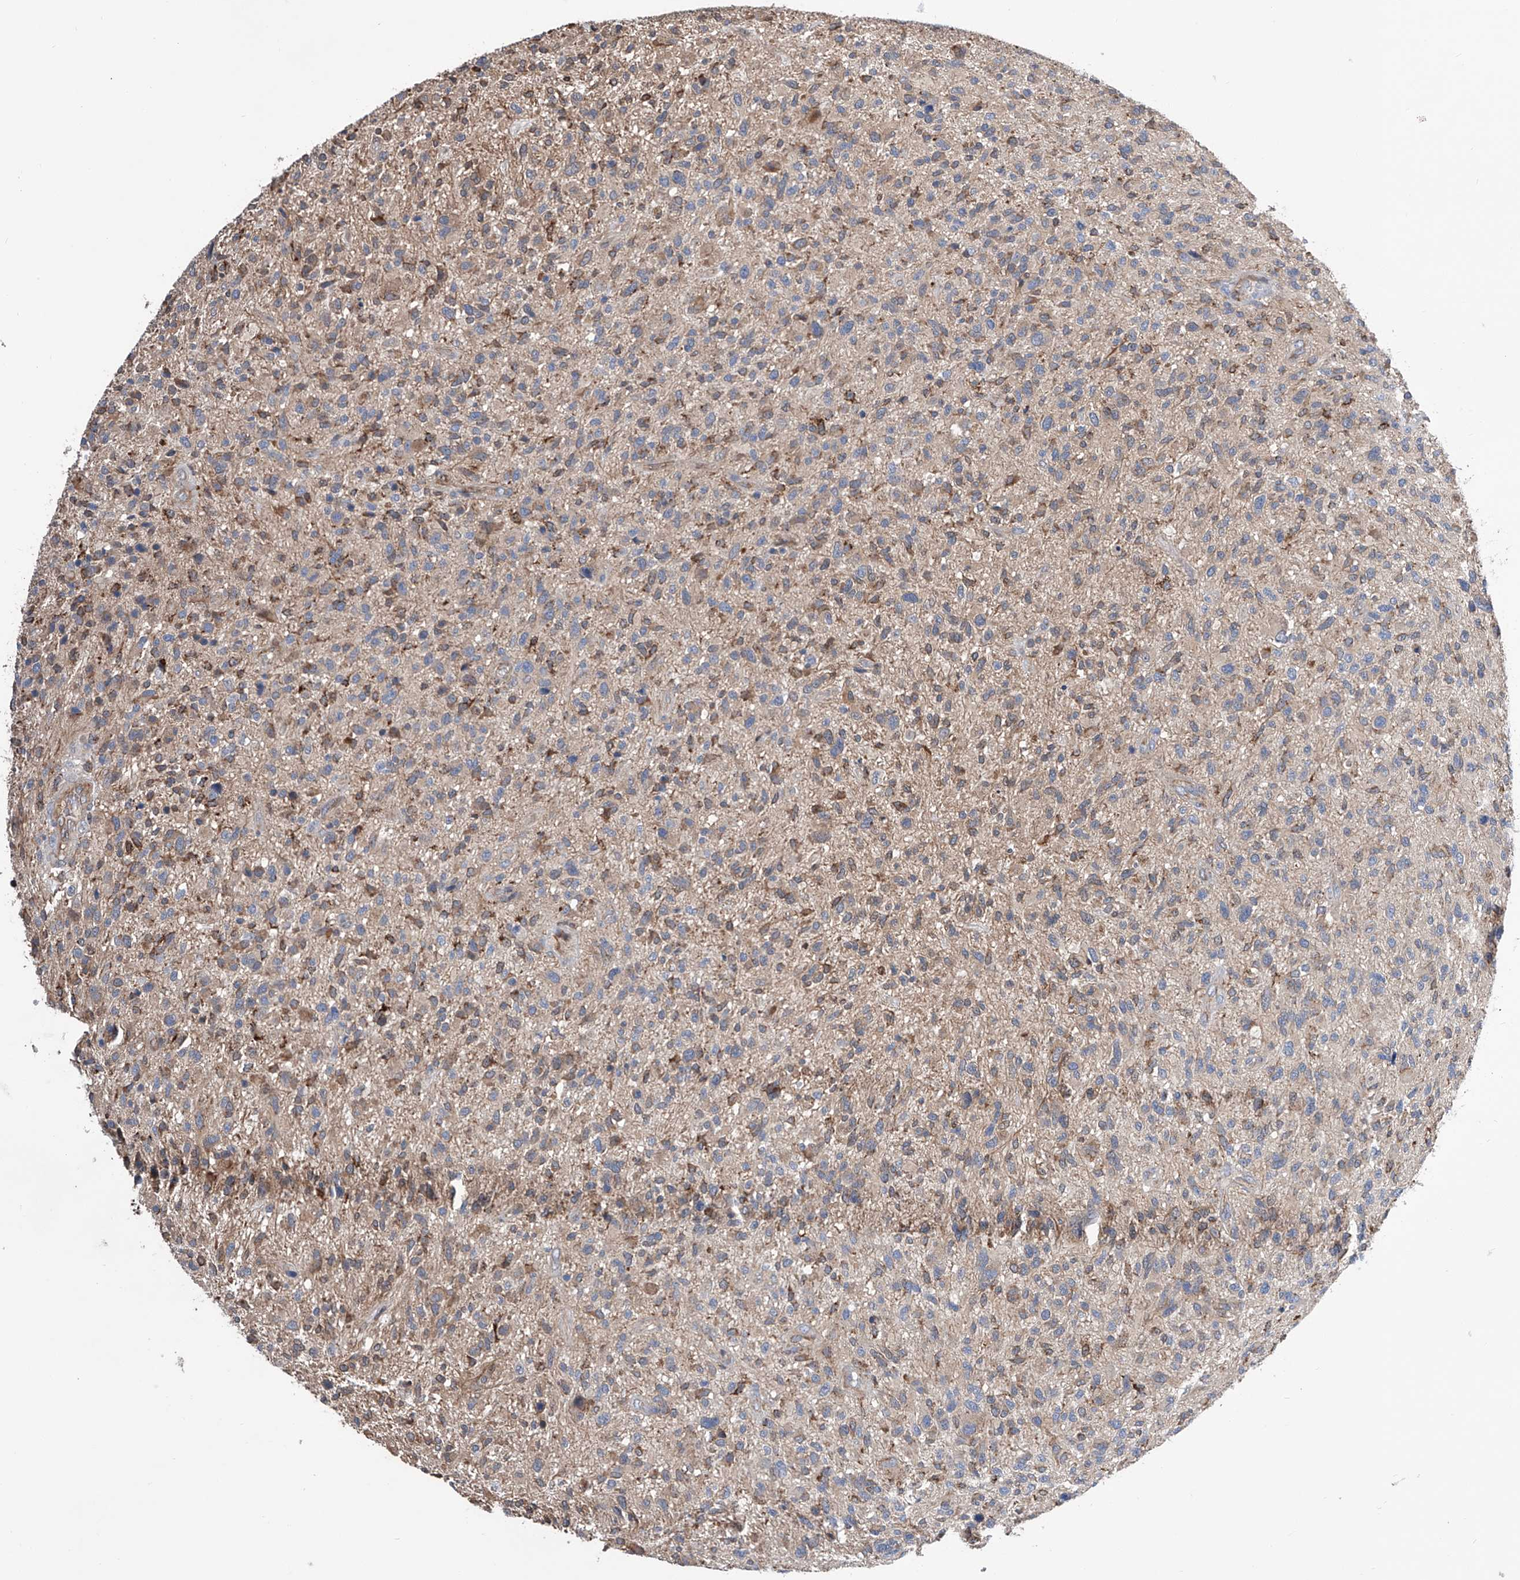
{"staining": {"intensity": "weak", "quantity": "<25%", "location": "cytoplasmic/membranous"}, "tissue": "glioma", "cell_type": "Tumor cells", "image_type": "cancer", "snomed": [{"axis": "morphology", "description": "Glioma, malignant, High grade"}, {"axis": "topography", "description": "Brain"}], "caption": "Human high-grade glioma (malignant) stained for a protein using immunohistochemistry displays no positivity in tumor cells.", "gene": "SPATA20", "patient": {"sex": "male", "age": 47}}